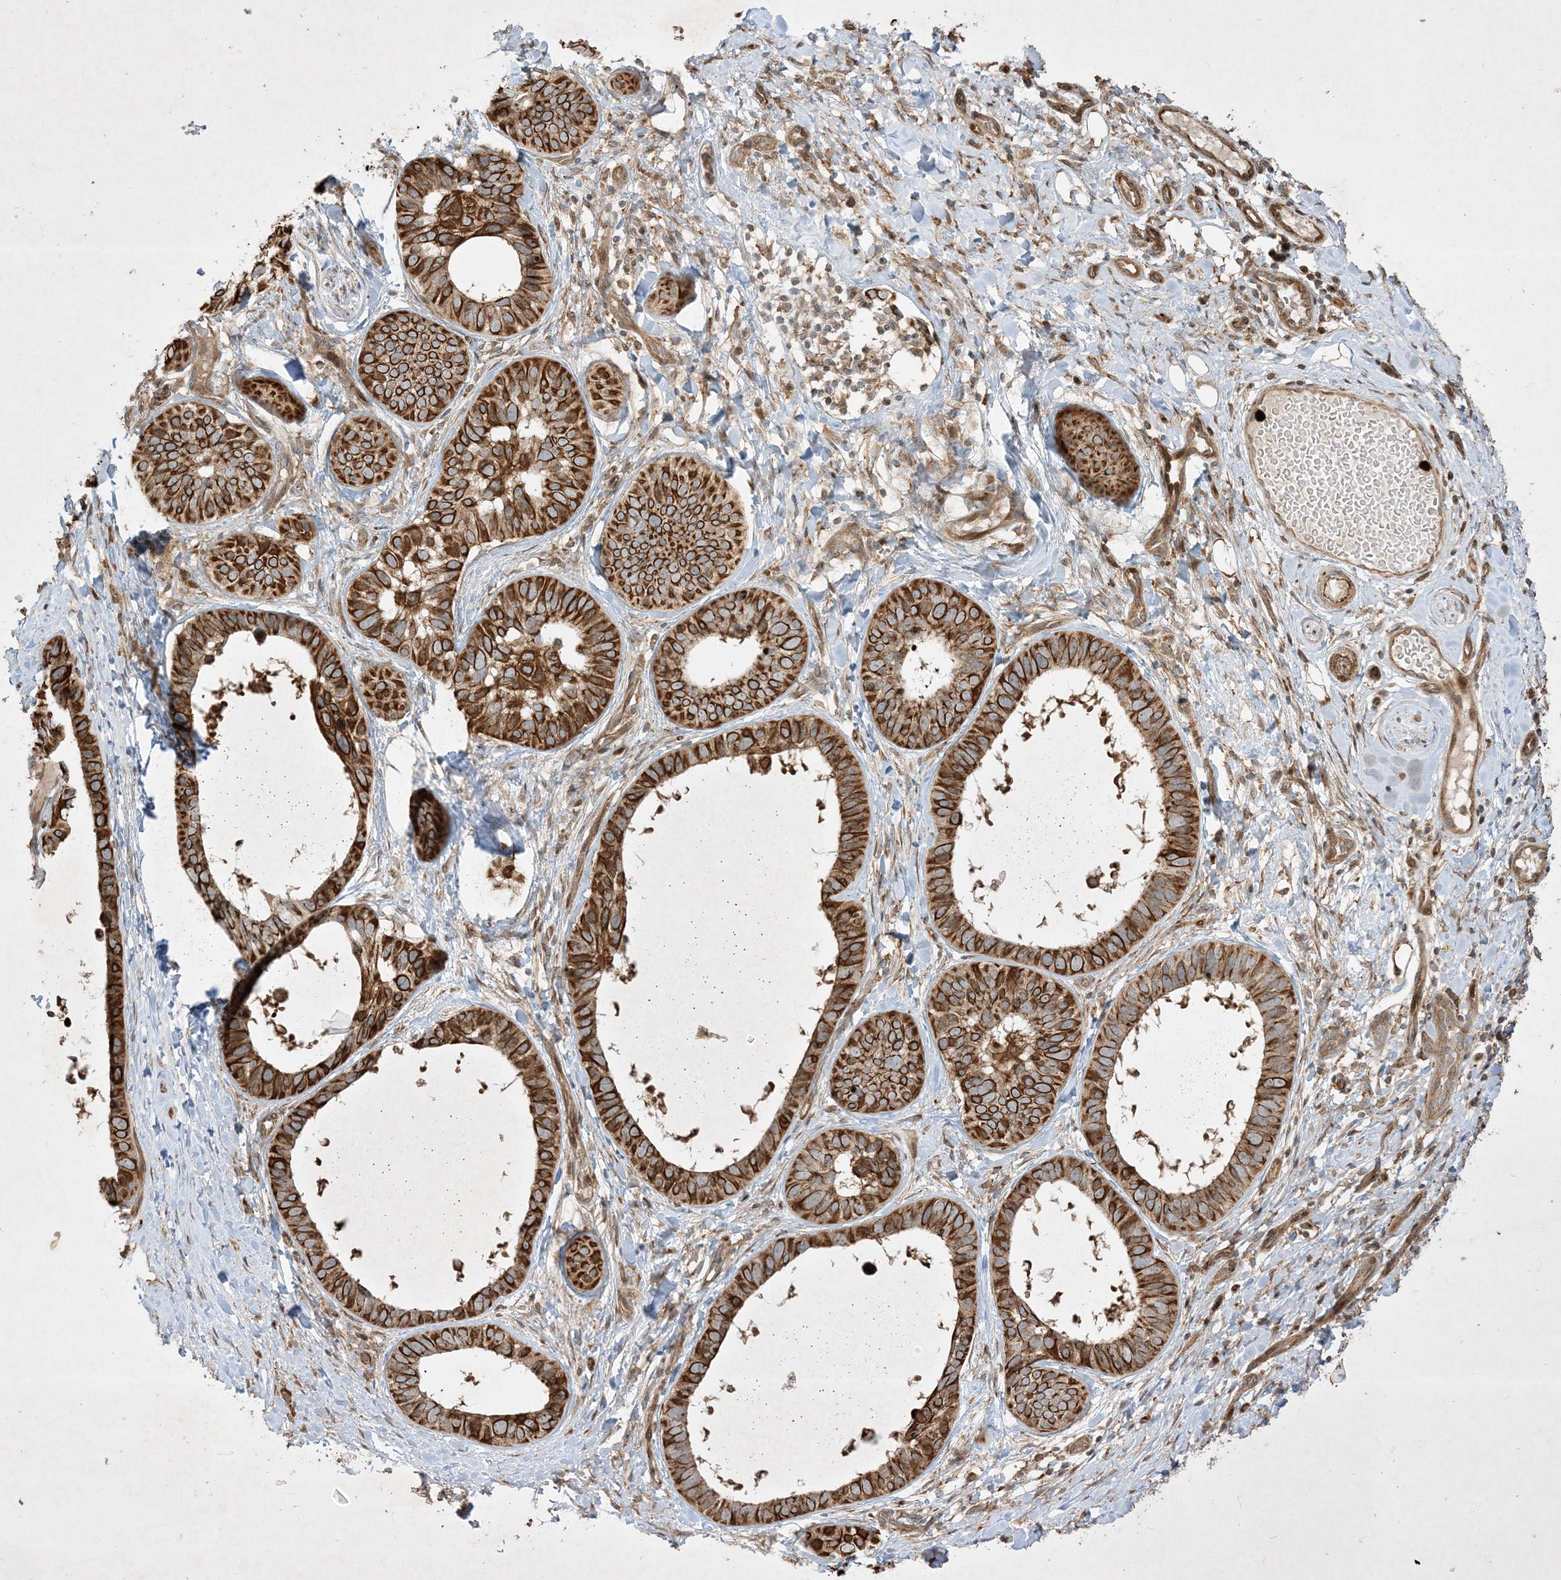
{"staining": {"intensity": "strong", "quantity": ">75%", "location": "cytoplasmic/membranous"}, "tissue": "skin cancer", "cell_type": "Tumor cells", "image_type": "cancer", "snomed": [{"axis": "morphology", "description": "Basal cell carcinoma"}, {"axis": "topography", "description": "Skin"}], "caption": "Human basal cell carcinoma (skin) stained with a brown dye demonstrates strong cytoplasmic/membranous positive staining in approximately >75% of tumor cells.", "gene": "IFT57", "patient": {"sex": "male", "age": 62}}